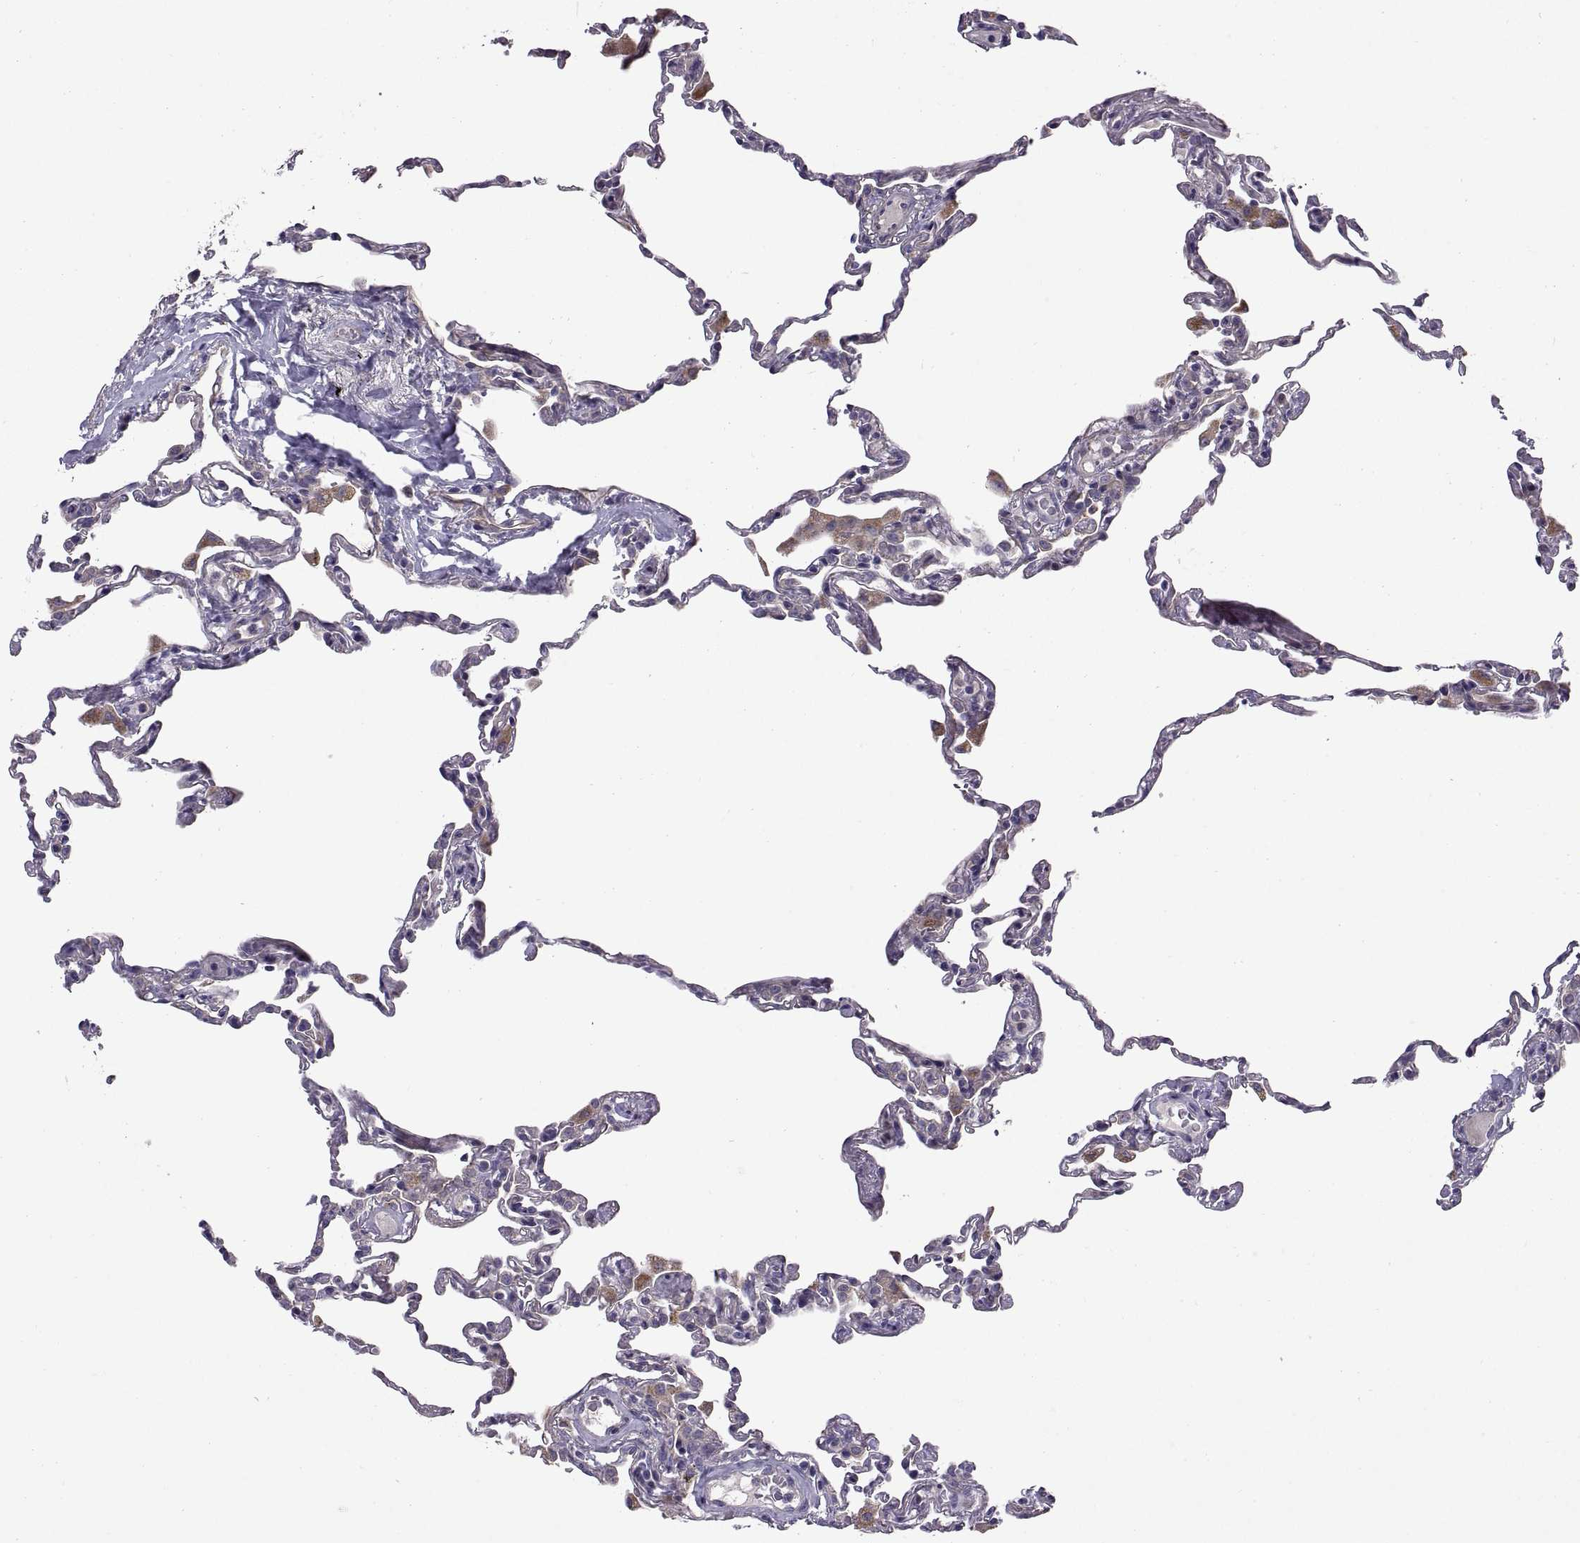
{"staining": {"intensity": "negative", "quantity": "none", "location": "none"}, "tissue": "lung", "cell_type": "Alveolar cells", "image_type": "normal", "snomed": [{"axis": "morphology", "description": "Normal tissue, NOS"}, {"axis": "topography", "description": "Lung"}], "caption": "Immunohistochemistry (IHC) image of unremarkable human lung stained for a protein (brown), which displays no expression in alveolar cells.", "gene": "ARSL", "patient": {"sex": "female", "age": 57}}